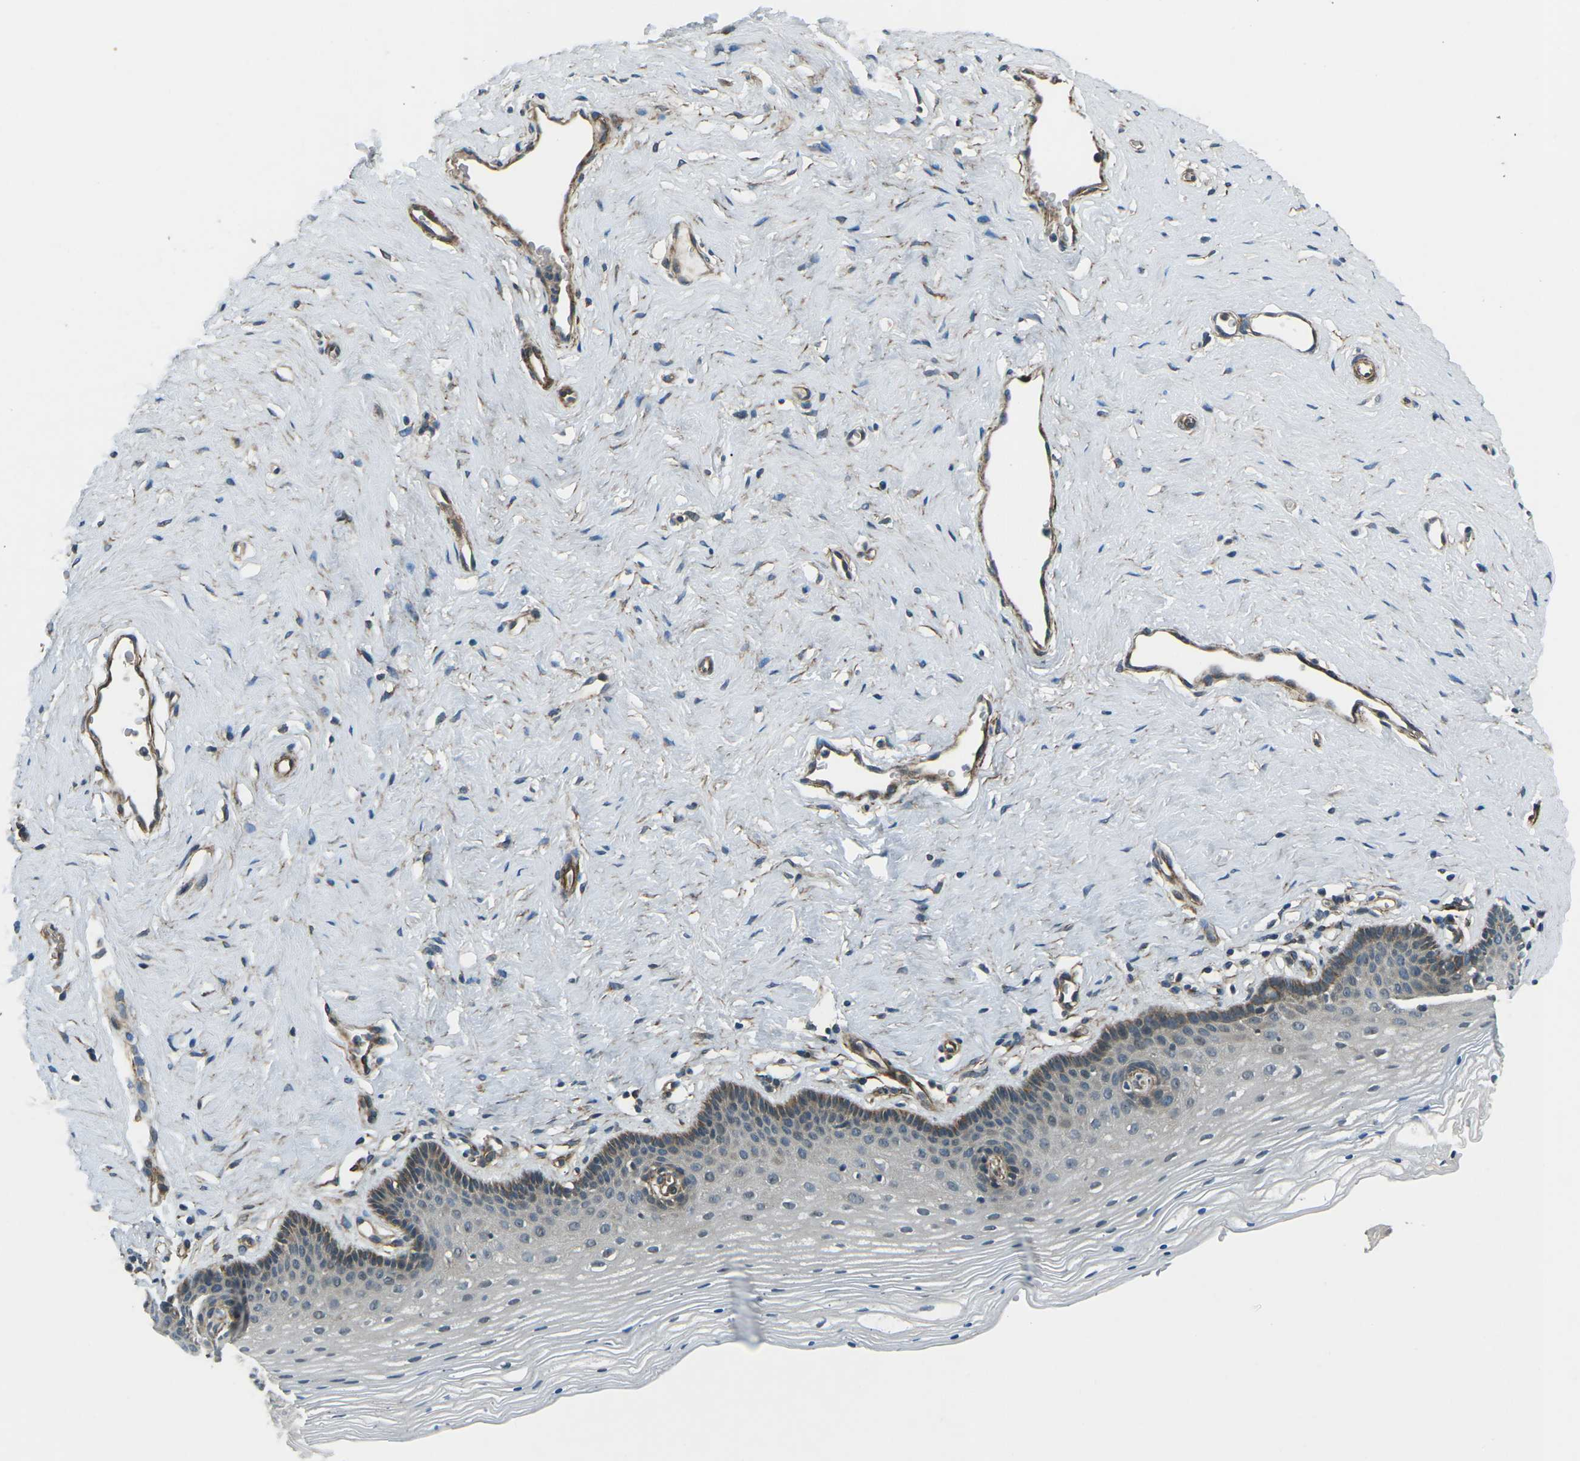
{"staining": {"intensity": "moderate", "quantity": "<25%", "location": "cytoplasmic/membranous"}, "tissue": "vagina", "cell_type": "Squamous epithelial cells", "image_type": "normal", "snomed": [{"axis": "morphology", "description": "Normal tissue, NOS"}, {"axis": "topography", "description": "Vagina"}], "caption": "Immunohistochemistry (DAB) staining of normal human vagina displays moderate cytoplasmic/membranous protein expression in about <25% of squamous epithelial cells. Ihc stains the protein of interest in brown and the nuclei are stained blue.", "gene": "AFAP1", "patient": {"sex": "female", "age": 32}}